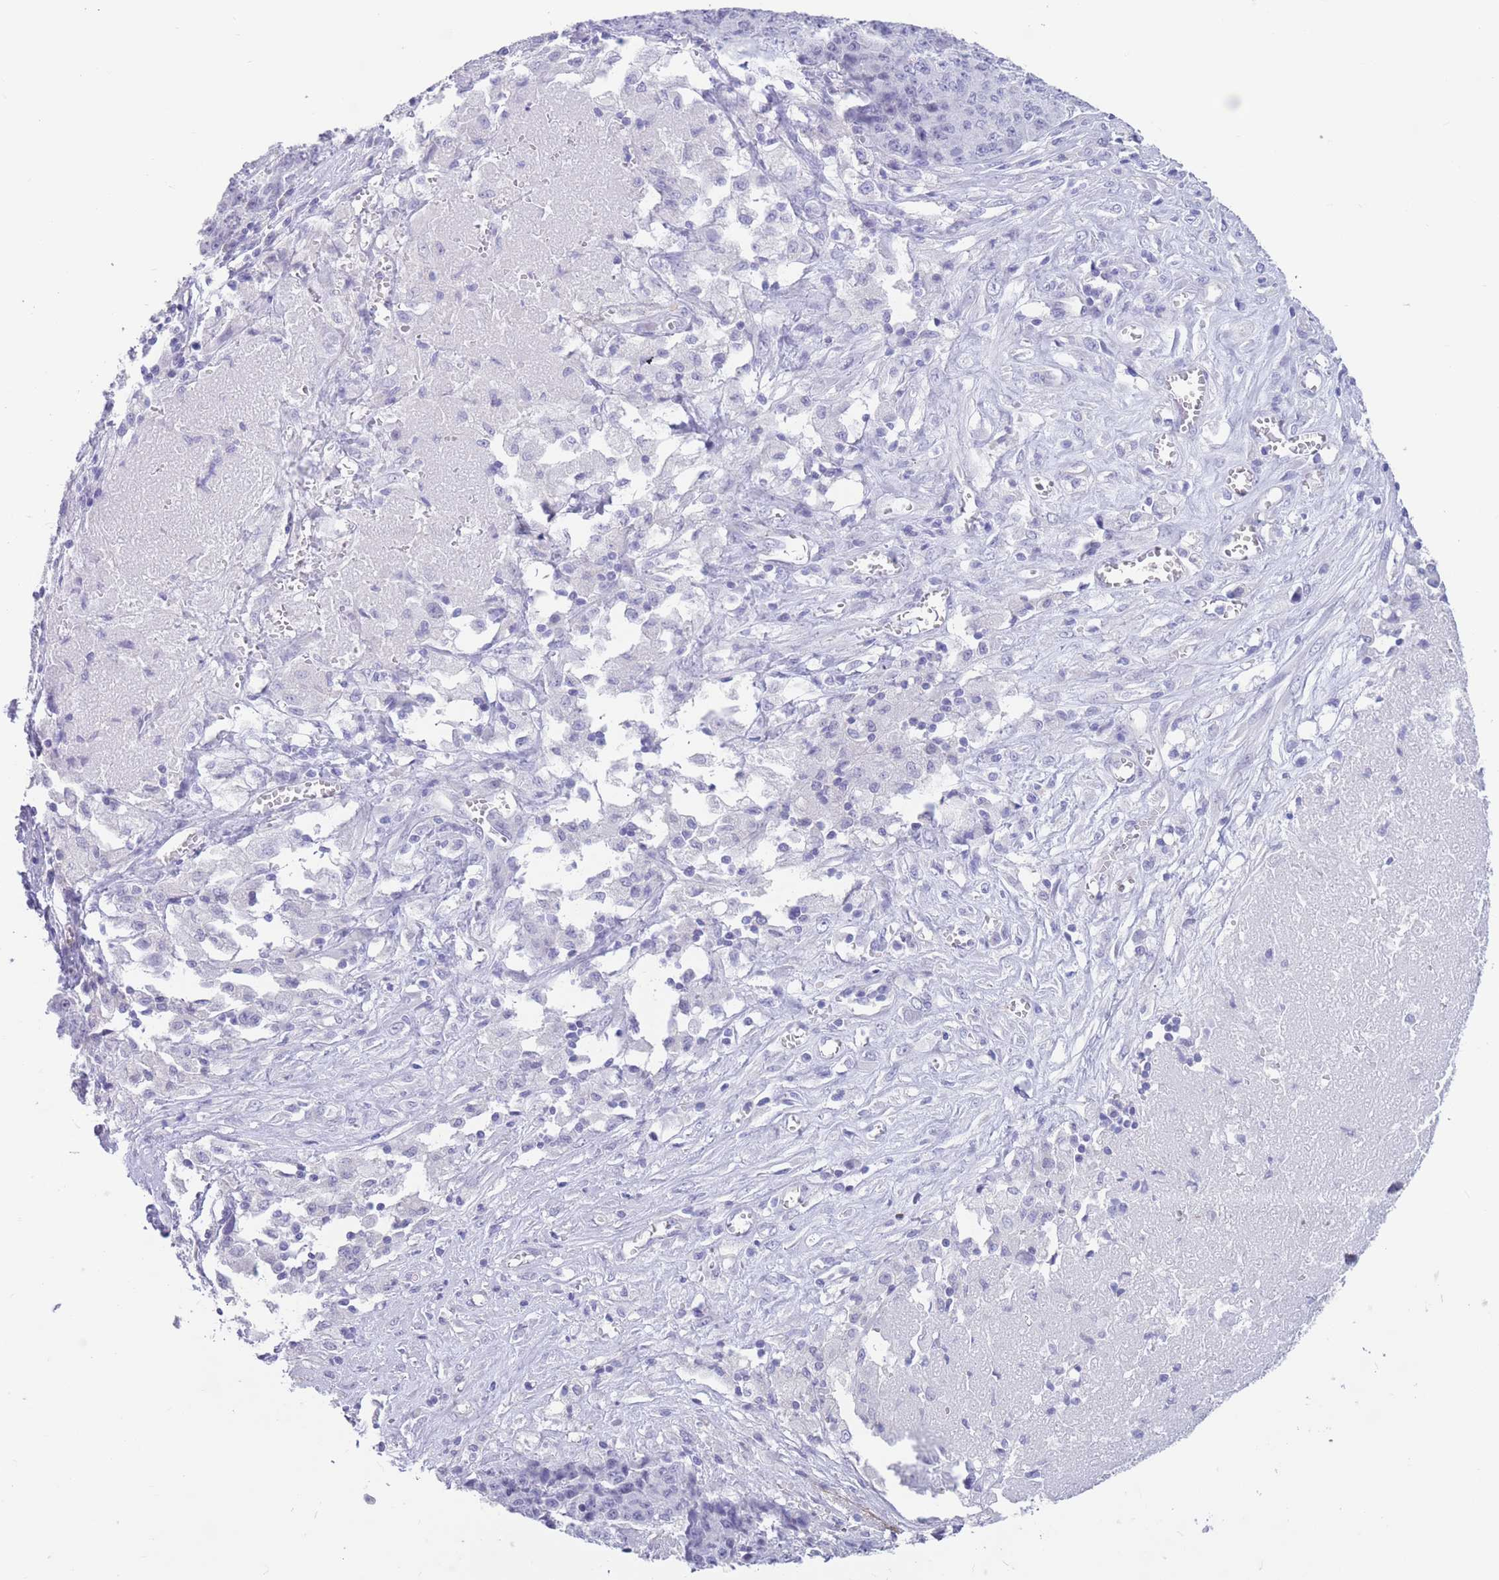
{"staining": {"intensity": "negative", "quantity": "none", "location": "none"}, "tissue": "ovarian cancer", "cell_type": "Tumor cells", "image_type": "cancer", "snomed": [{"axis": "morphology", "description": "Carcinoma, endometroid"}, {"axis": "topography", "description": "Ovary"}], "caption": "The immunohistochemistry micrograph has no significant expression in tumor cells of ovarian endometroid carcinoma tissue.", "gene": "DPYD", "patient": {"sex": "female", "age": 42}}